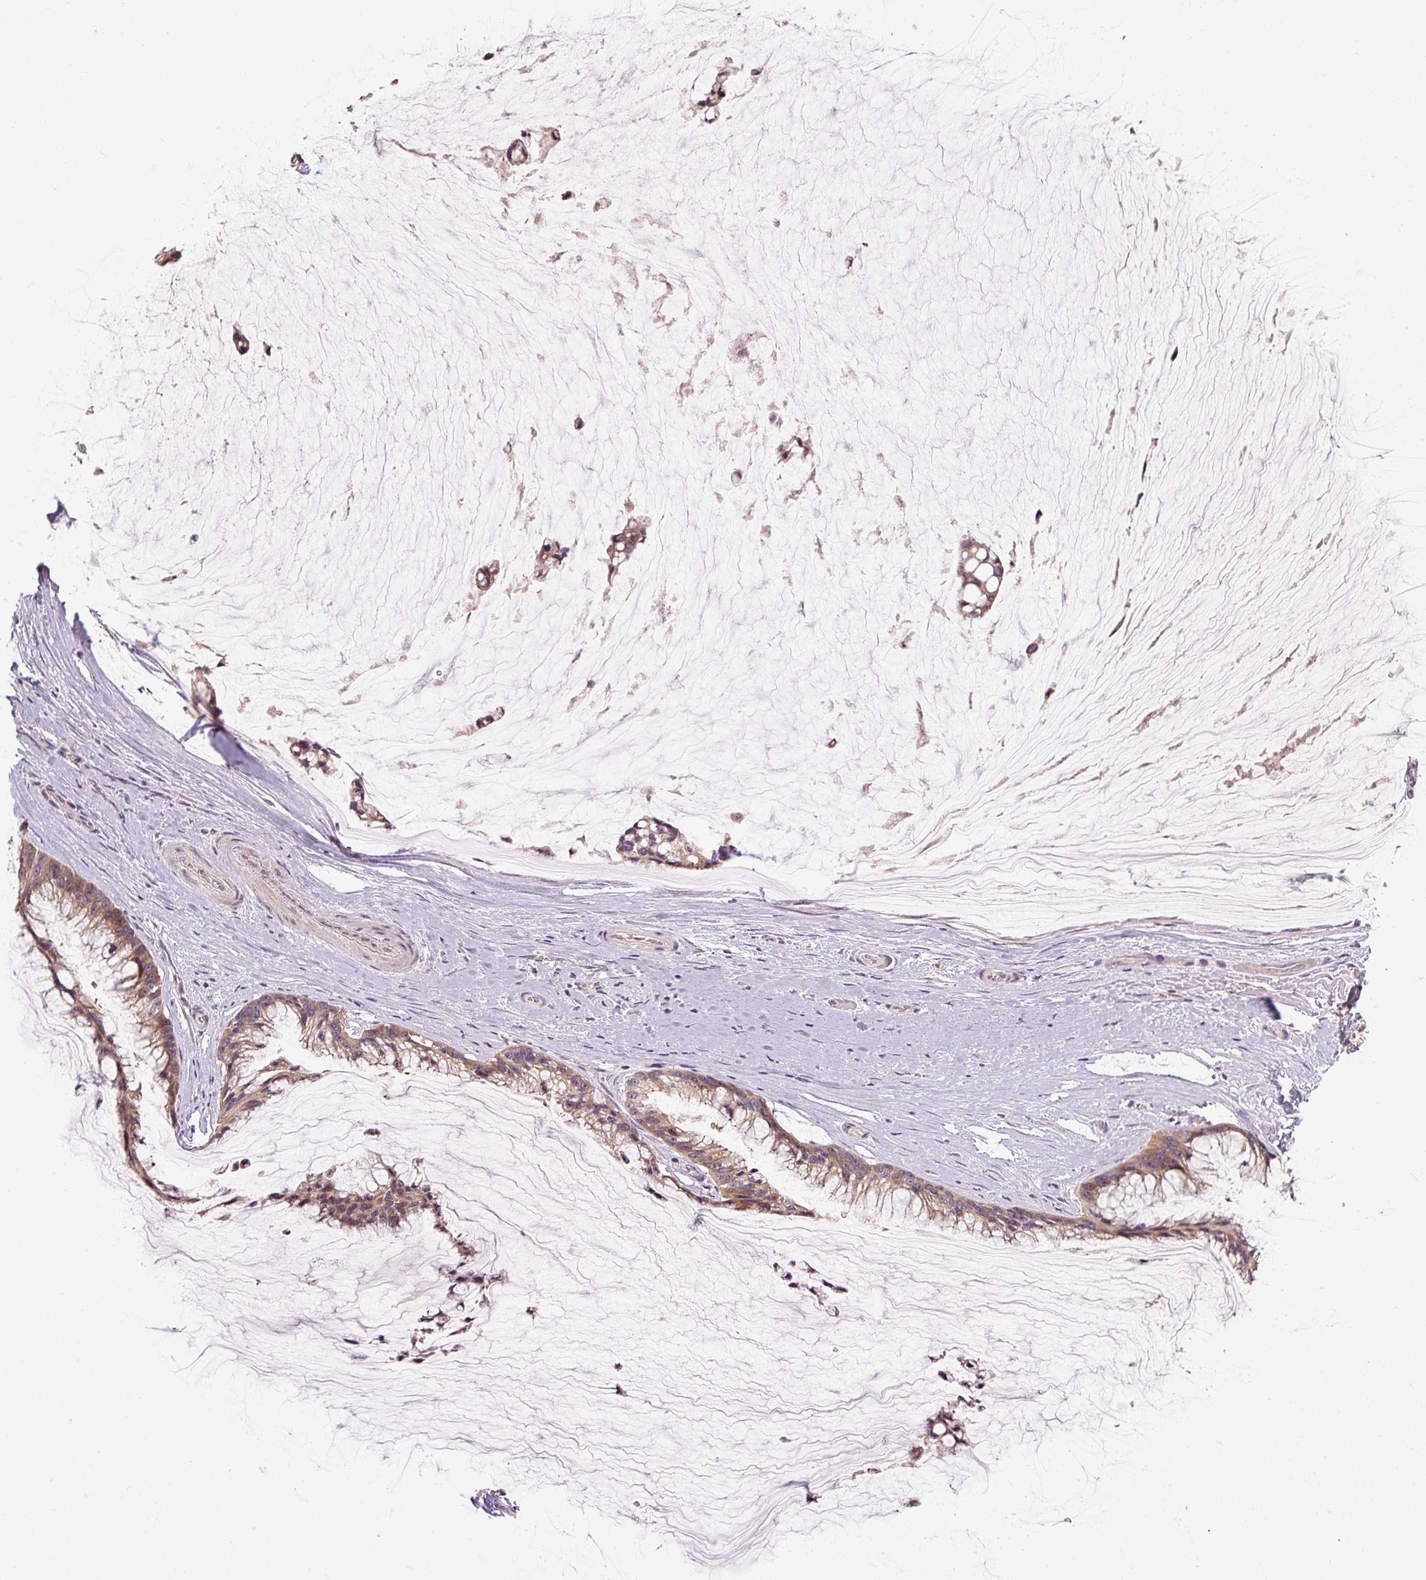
{"staining": {"intensity": "moderate", "quantity": ">75%", "location": "cytoplasmic/membranous"}, "tissue": "ovarian cancer", "cell_type": "Tumor cells", "image_type": "cancer", "snomed": [{"axis": "morphology", "description": "Cystadenocarcinoma, mucinous, NOS"}, {"axis": "topography", "description": "Ovary"}], "caption": "An immunohistochemistry (IHC) image of neoplastic tissue is shown. Protein staining in brown shows moderate cytoplasmic/membranous positivity in ovarian cancer within tumor cells. (DAB (3,3'-diaminobenzidine) IHC with brightfield microscopy, high magnification).", "gene": "CFAP65", "patient": {"sex": "female", "age": 39}}